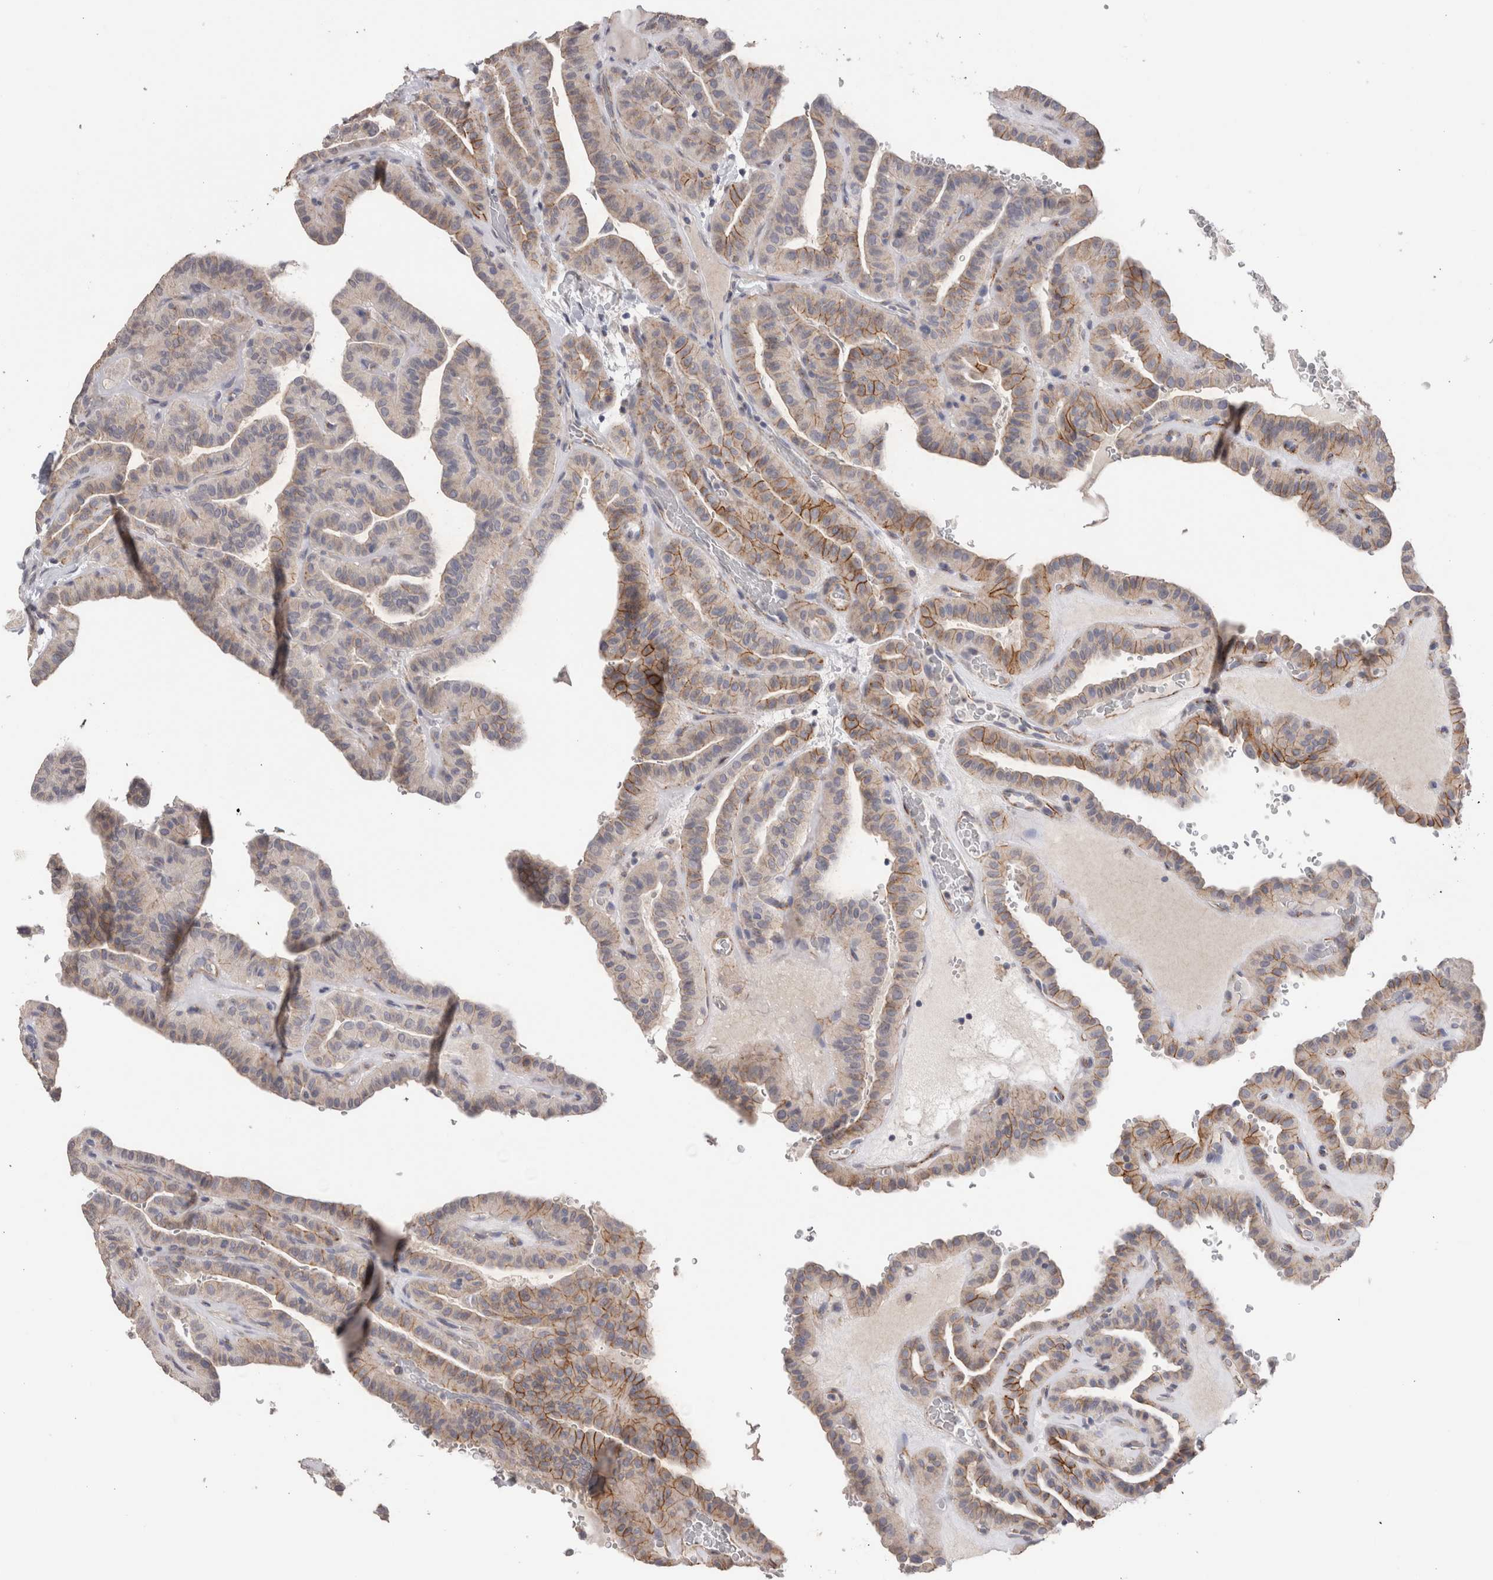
{"staining": {"intensity": "moderate", "quantity": "25%-75%", "location": "cytoplasmic/membranous"}, "tissue": "thyroid cancer", "cell_type": "Tumor cells", "image_type": "cancer", "snomed": [{"axis": "morphology", "description": "Papillary adenocarcinoma, NOS"}, {"axis": "topography", "description": "Thyroid gland"}], "caption": "DAB immunohistochemical staining of thyroid papillary adenocarcinoma reveals moderate cytoplasmic/membranous protein staining in about 25%-75% of tumor cells.", "gene": "CDH6", "patient": {"sex": "male", "age": 77}}